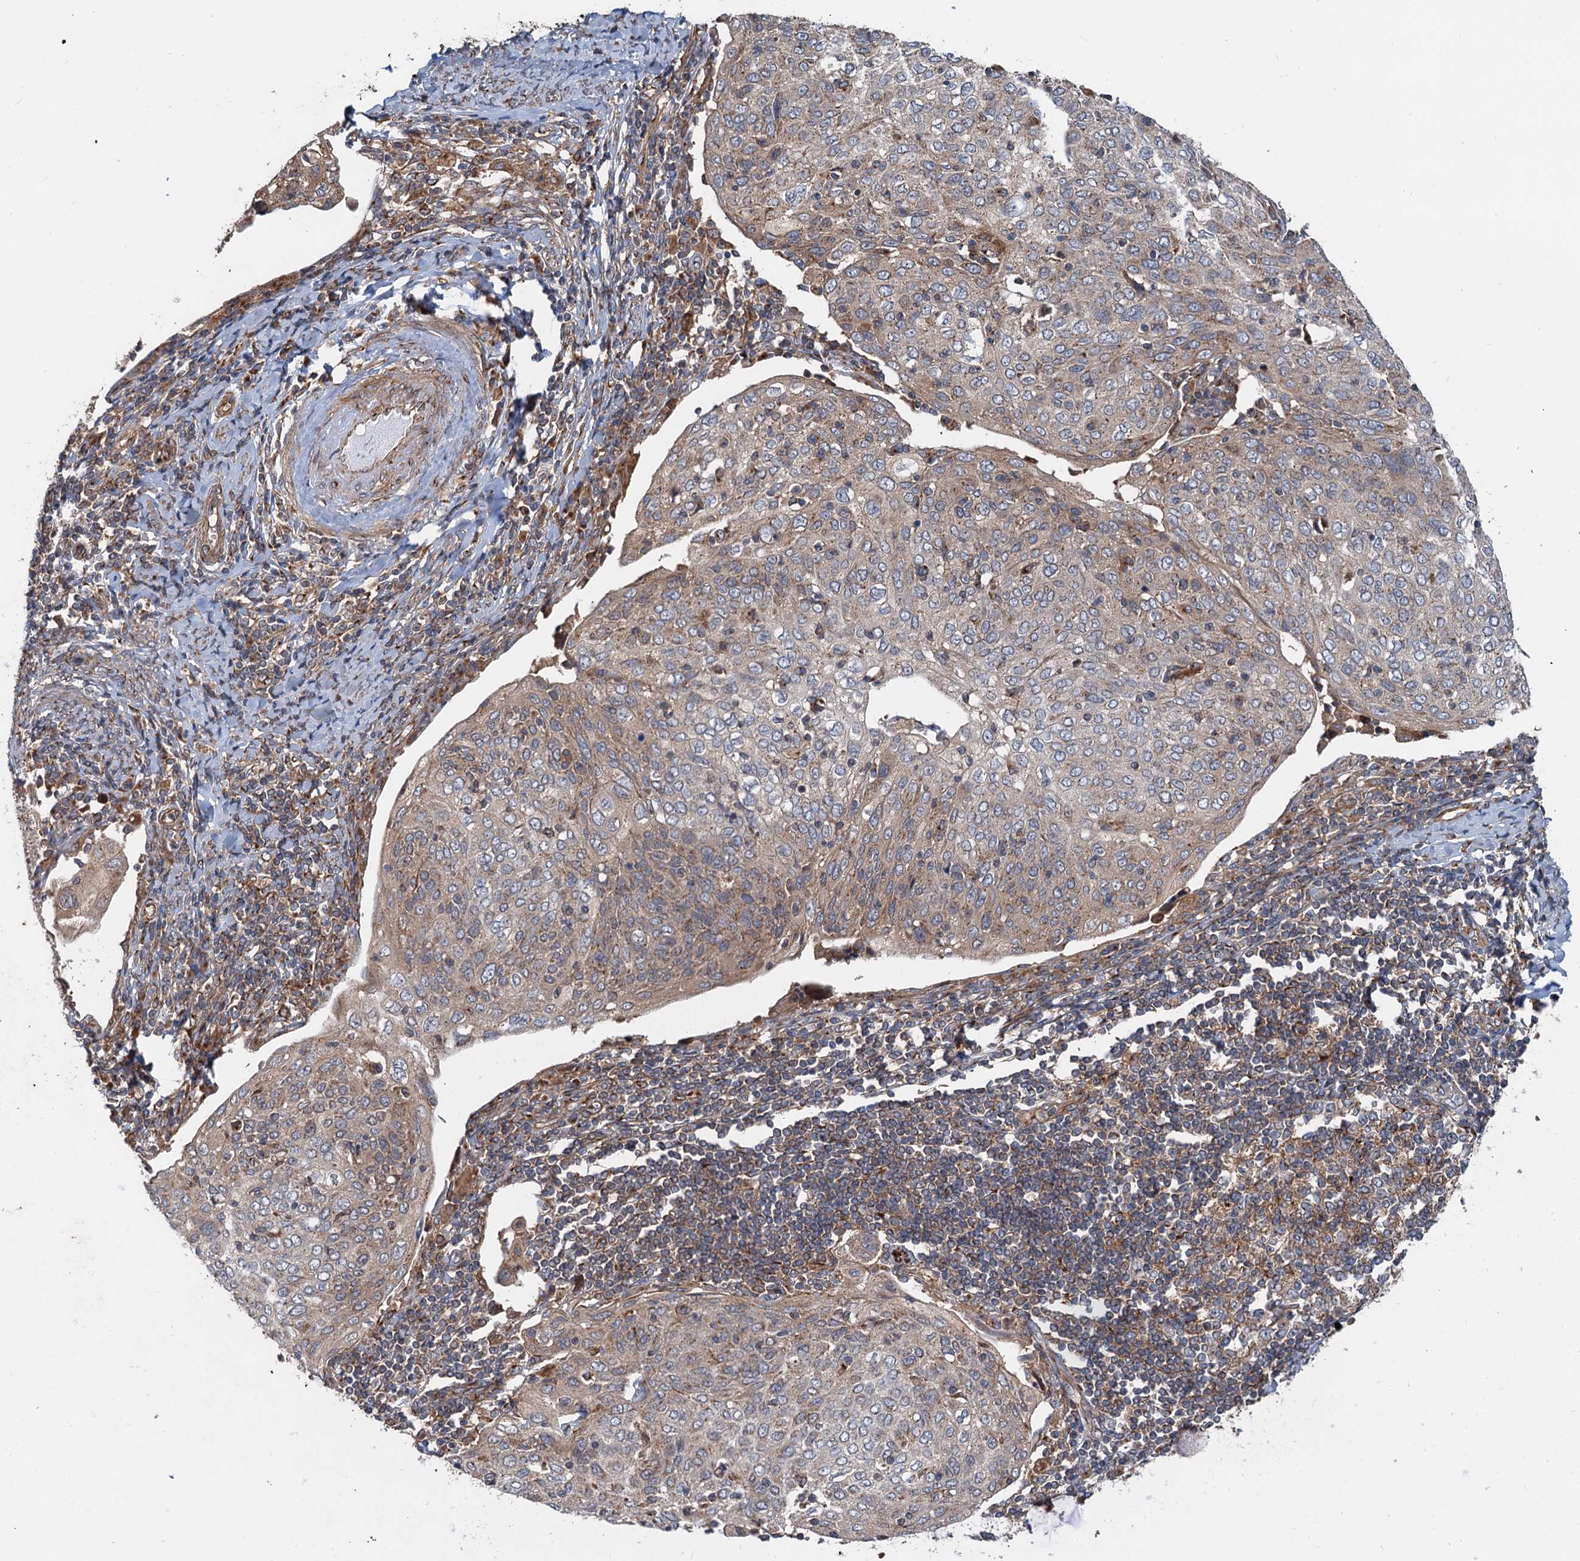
{"staining": {"intensity": "moderate", "quantity": "25%-75%", "location": "cytoplasmic/membranous"}, "tissue": "cervical cancer", "cell_type": "Tumor cells", "image_type": "cancer", "snomed": [{"axis": "morphology", "description": "Squamous cell carcinoma, NOS"}, {"axis": "topography", "description": "Cervix"}], "caption": "Moderate cytoplasmic/membranous protein positivity is appreciated in about 25%-75% of tumor cells in cervical cancer.", "gene": "ANKRD26", "patient": {"sex": "female", "age": 67}}